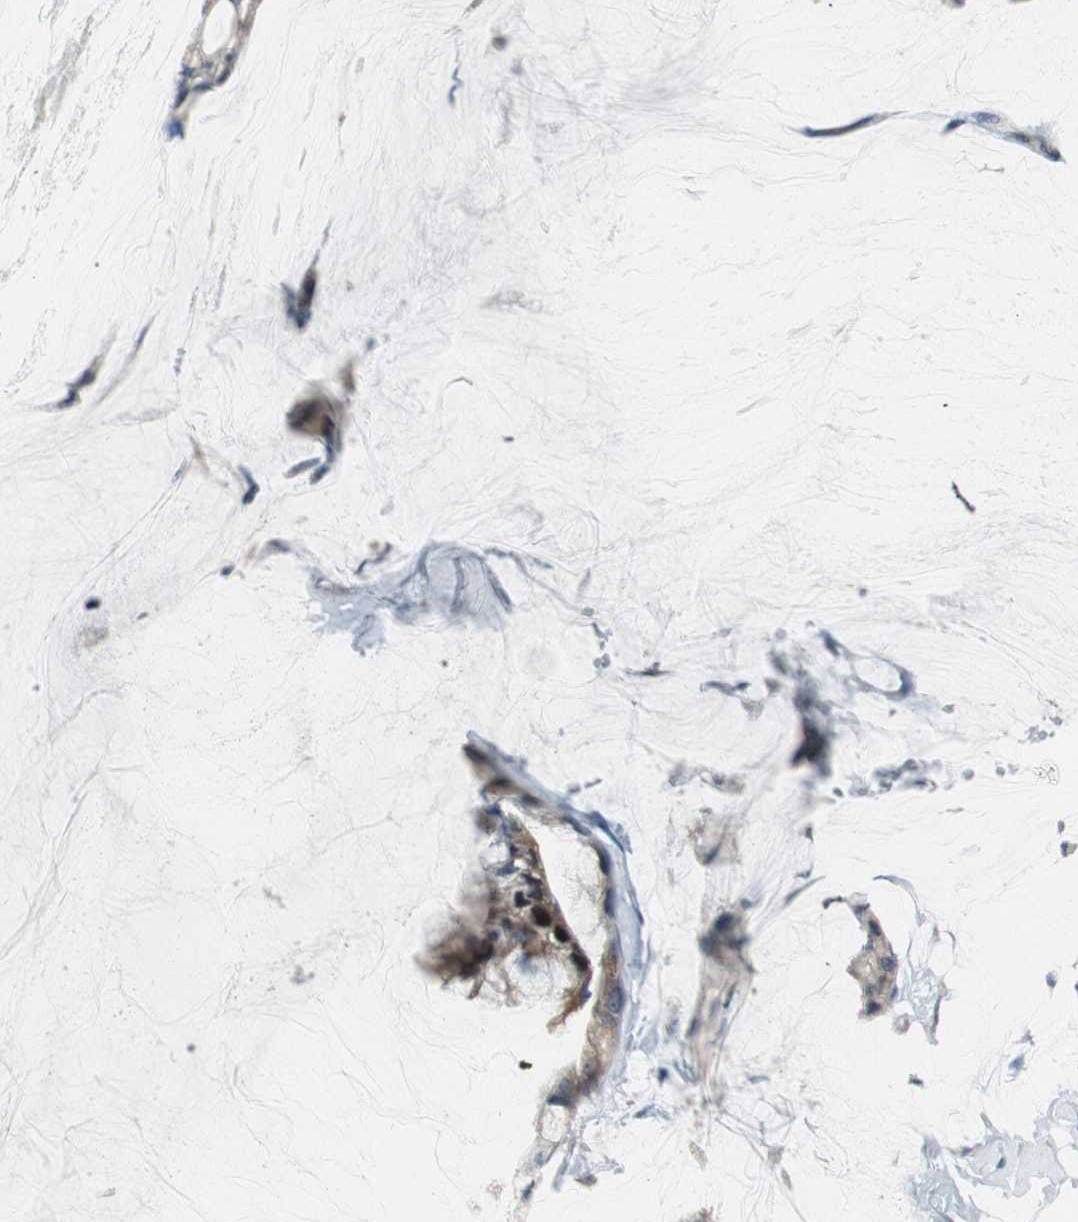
{"staining": {"intensity": "weak", "quantity": "25%-75%", "location": "cytoplasmic/membranous"}, "tissue": "ovarian cancer", "cell_type": "Tumor cells", "image_type": "cancer", "snomed": [{"axis": "morphology", "description": "Cystadenocarcinoma, mucinous, NOS"}, {"axis": "topography", "description": "Ovary"}], "caption": "Protein expression analysis of ovarian cancer exhibits weak cytoplasmic/membranous staining in approximately 25%-75% of tumor cells. (IHC, brightfield microscopy, high magnification).", "gene": "CGRRF1", "patient": {"sex": "female", "age": 39}}